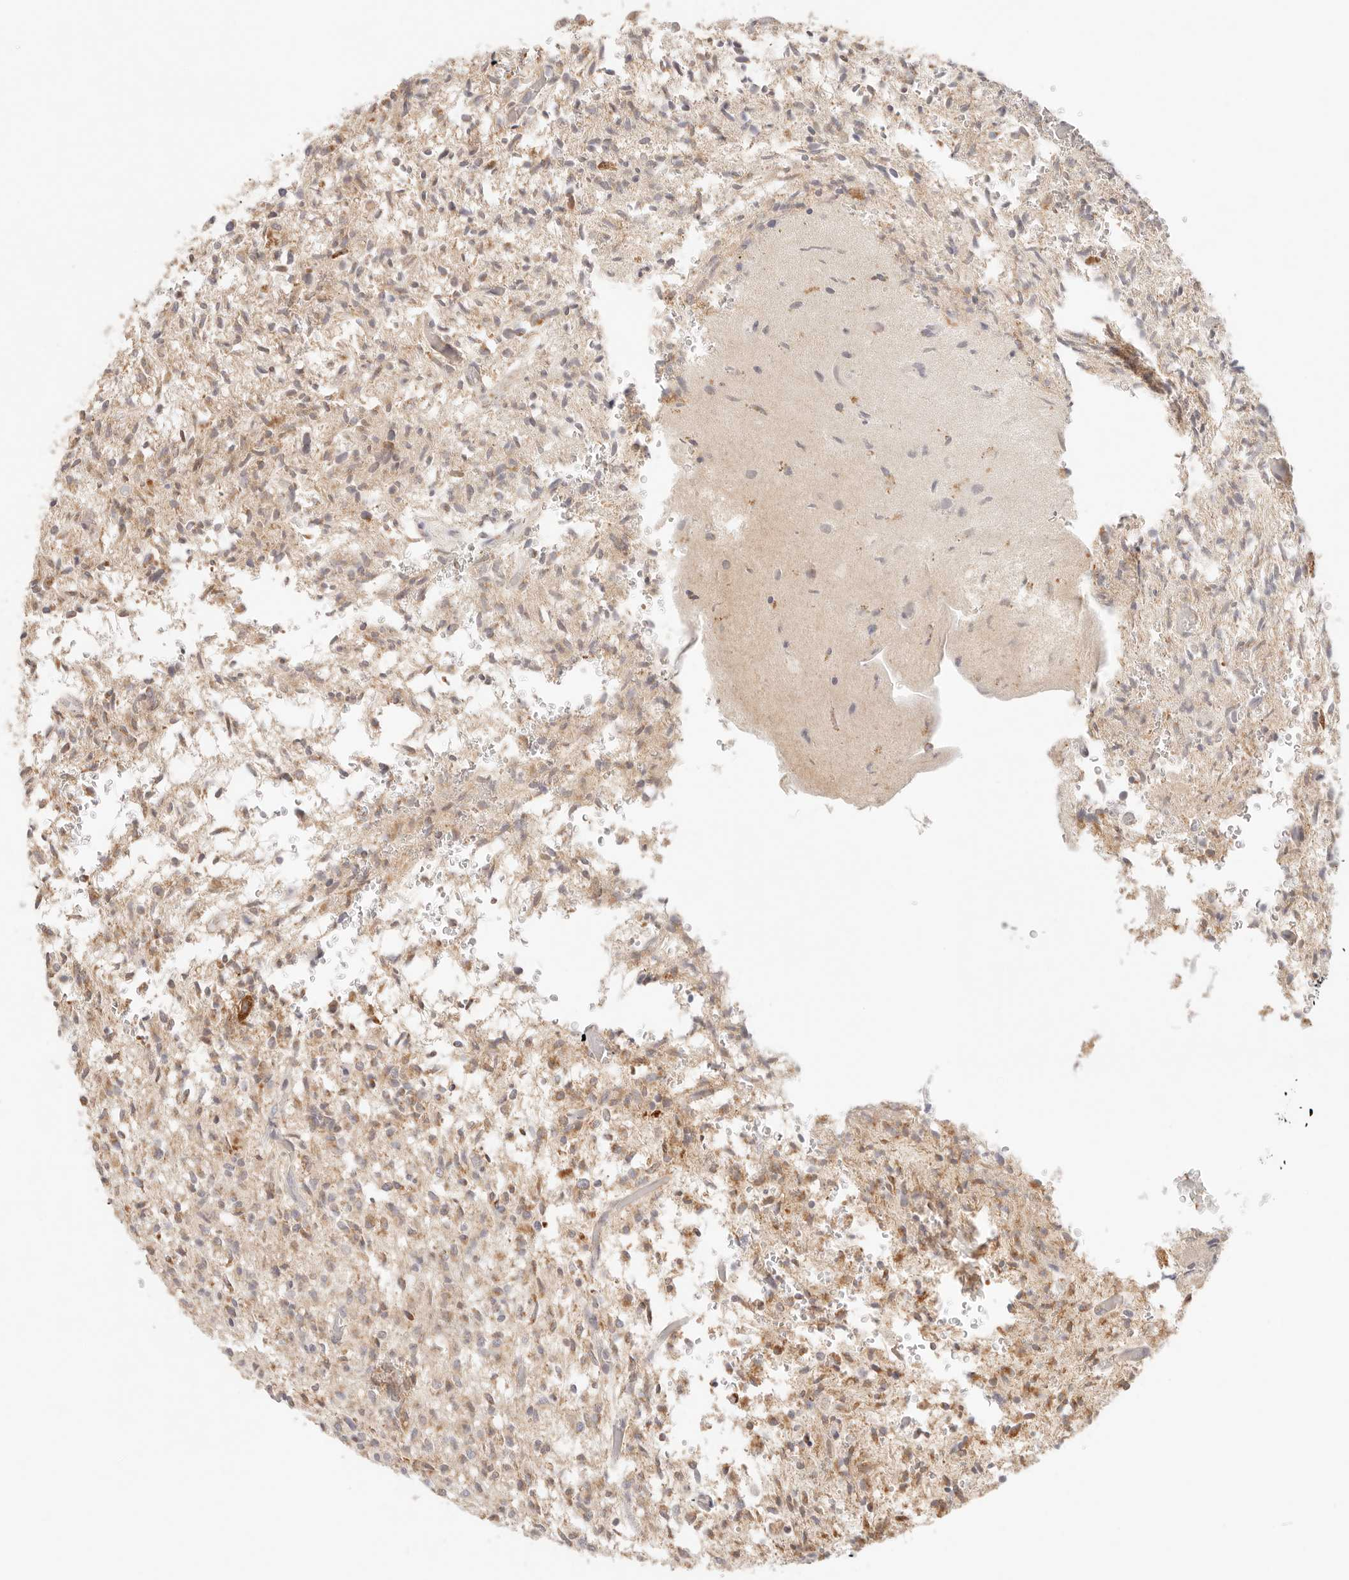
{"staining": {"intensity": "moderate", "quantity": "<25%", "location": "cytoplasmic/membranous"}, "tissue": "glioma", "cell_type": "Tumor cells", "image_type": "cancer", "snomed": [{"axis": "morphology", "description": "Glioma, malignant, High grade"}, {"axis": "topography", "description": "Brain"}], "caption": "The immunohistochemical stain highlights moderate cytoplasmic/membranous positivity in tumor cells of high-grade glioma (malignant) tissue.", "gene": "COA6", "patient": {"sex": "female", "age": 57}}